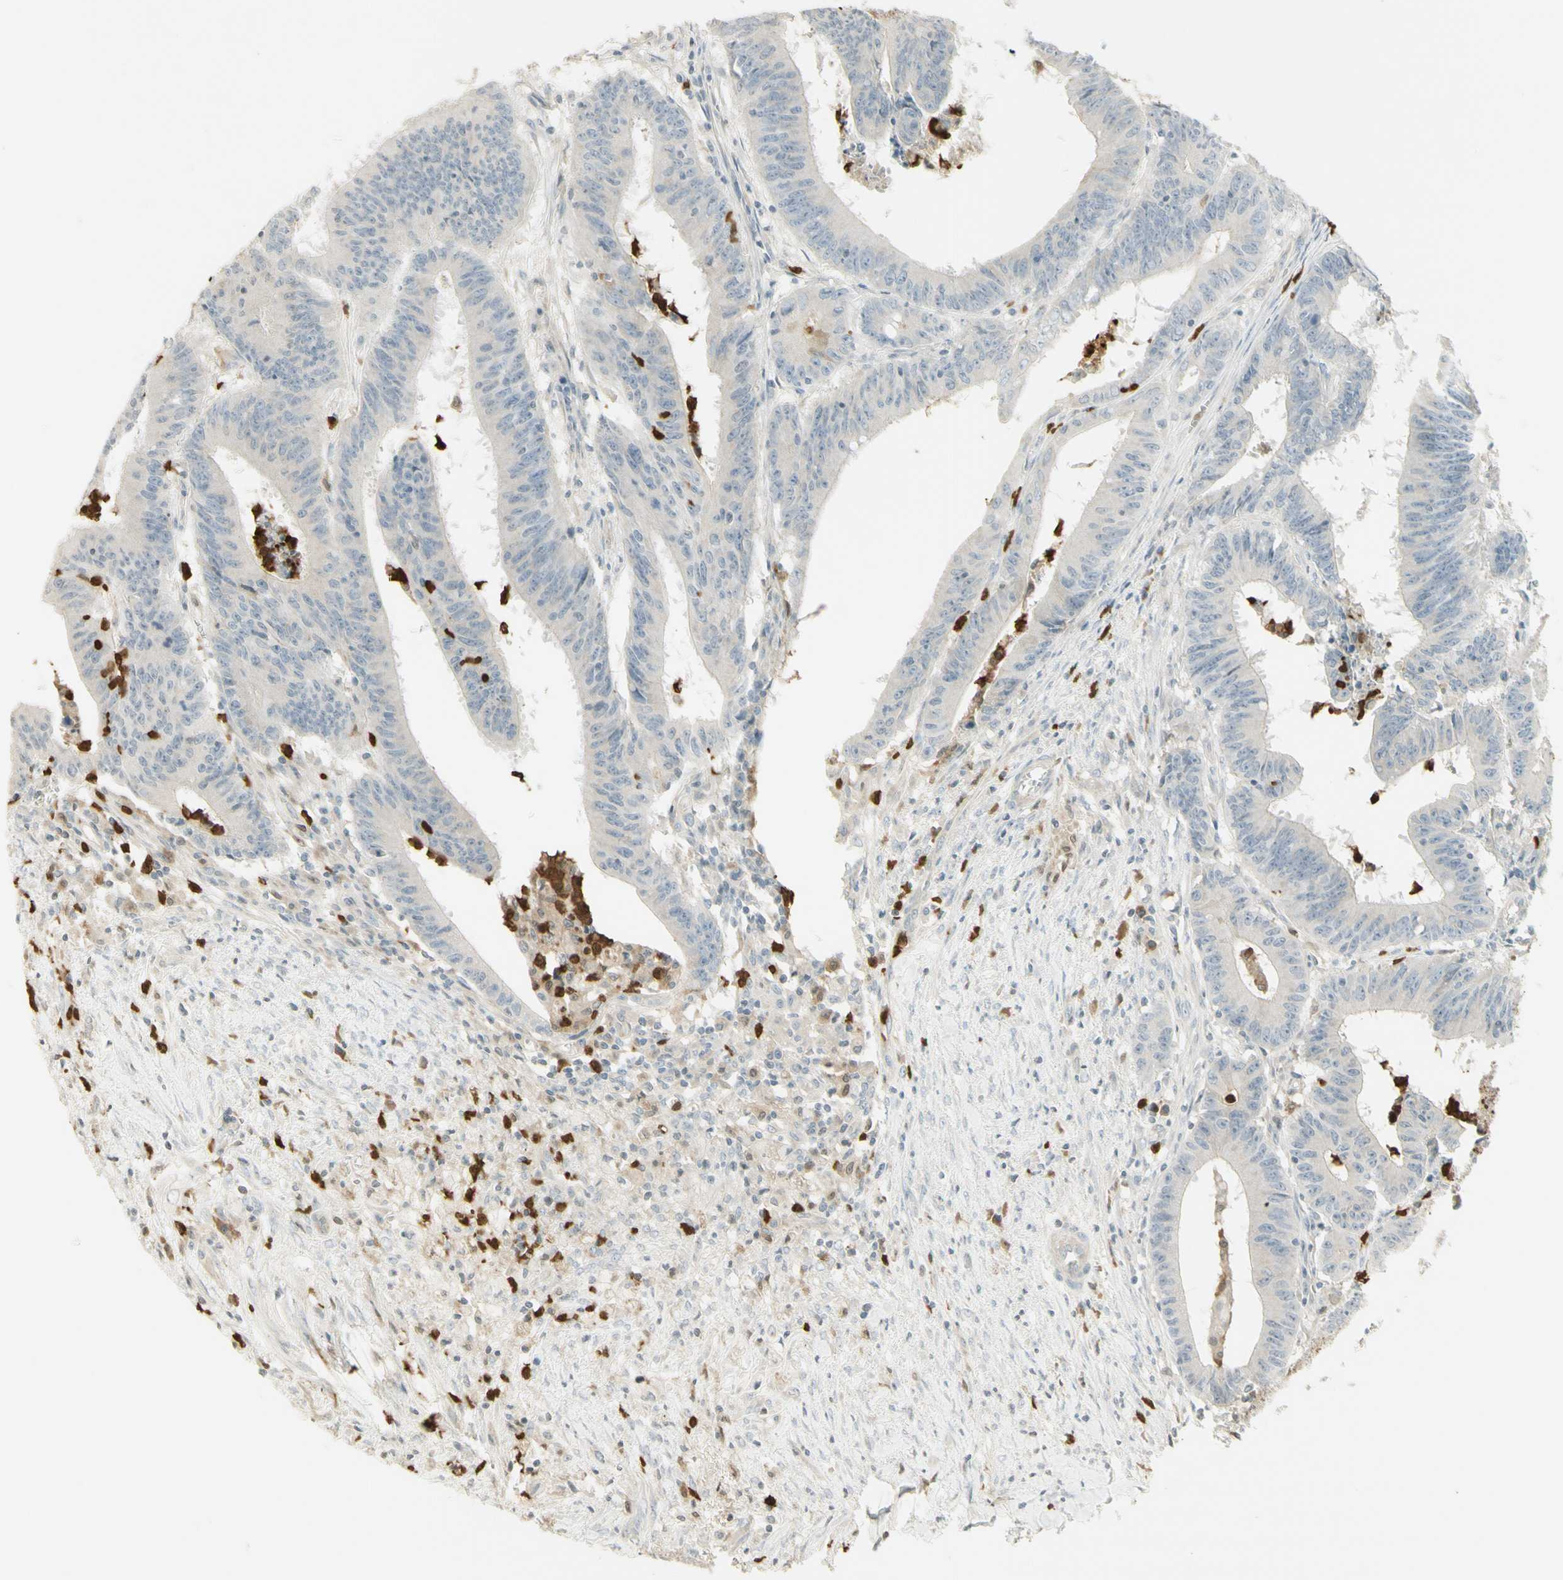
{"staining": {"intensity": "negative", "quantity": "none", "location": "none"}, "tissue": "colorectal cancer", "cell_type": "Tumor cells", "image_type": "cancer", "snomed": [{"axis": "morphology", "description": "Adenocarcinoma, NOS"}, {"axis": "topography", "description": "Colon"}], "caption": "Immunohistochemical staining of human adenocarcinoma (colorectal) demonstrates no significant positivity in tumor cells.", "gene": "NID1", "patient": {"sex": "male", "age": 45}}